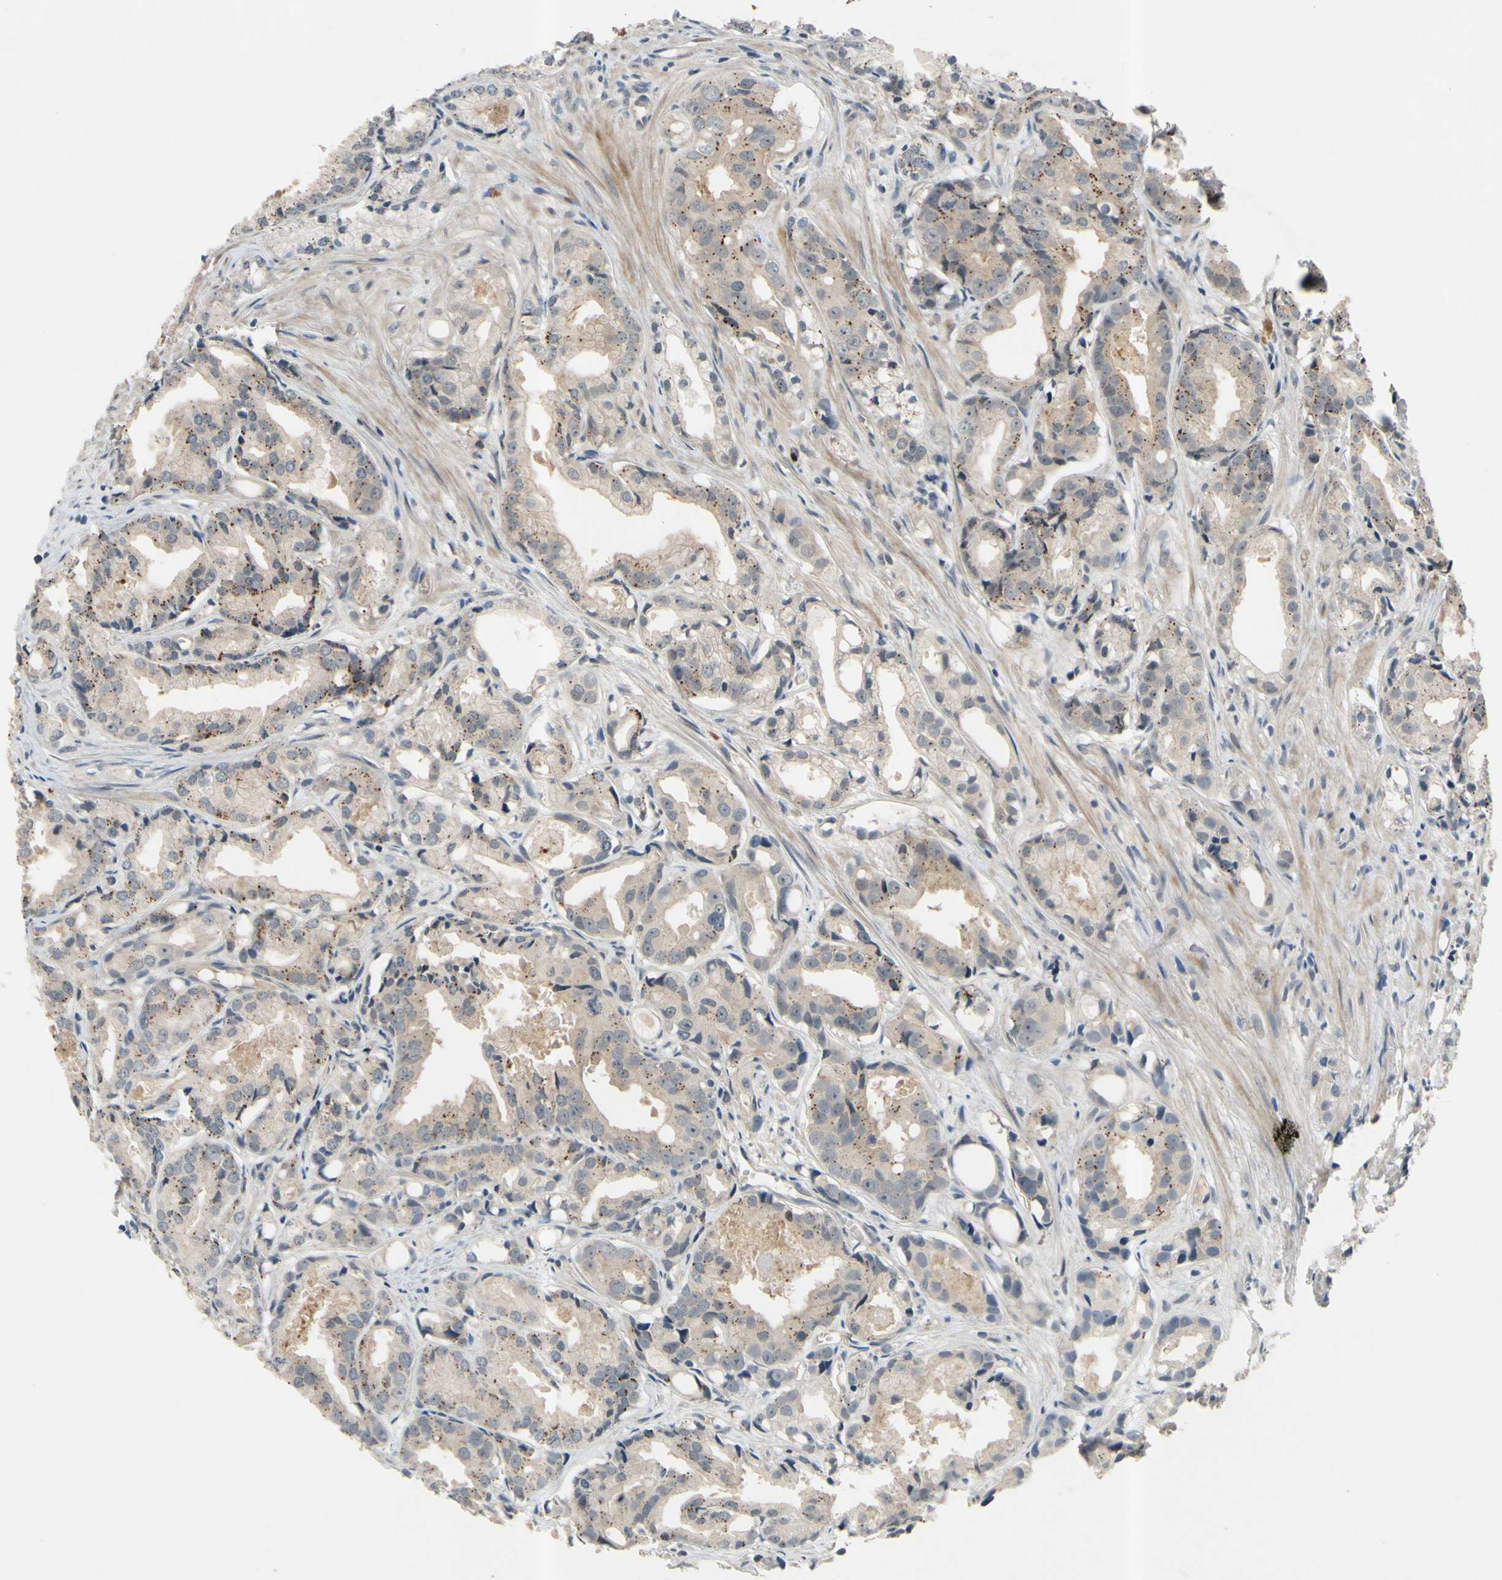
{"staining": {"intensity": "moderate", "quantity": "25%-75%", "location": "cytoplasmic/membranous"}, "tissue": "prostate cancer", "cell_type": "Tumor cells", "image_type": "cancer", "snomed": [{"axis": "morphology", "description": "Adenocarcinoma, Low grade"}, {"axis": "topography", "description": "Prostate"}], "caption": "Brown immunohistochemical staining in human adenocarcinoma (low-grade) (prostate) reveals moderate cytoplasmic/membranous positivity in approximately 25%-75% of tumor cells. The protein is shown in brown color, while the nuclei are stained blue.", "gene": "ALK", "patient": {"sex": "male", "age": 72}}